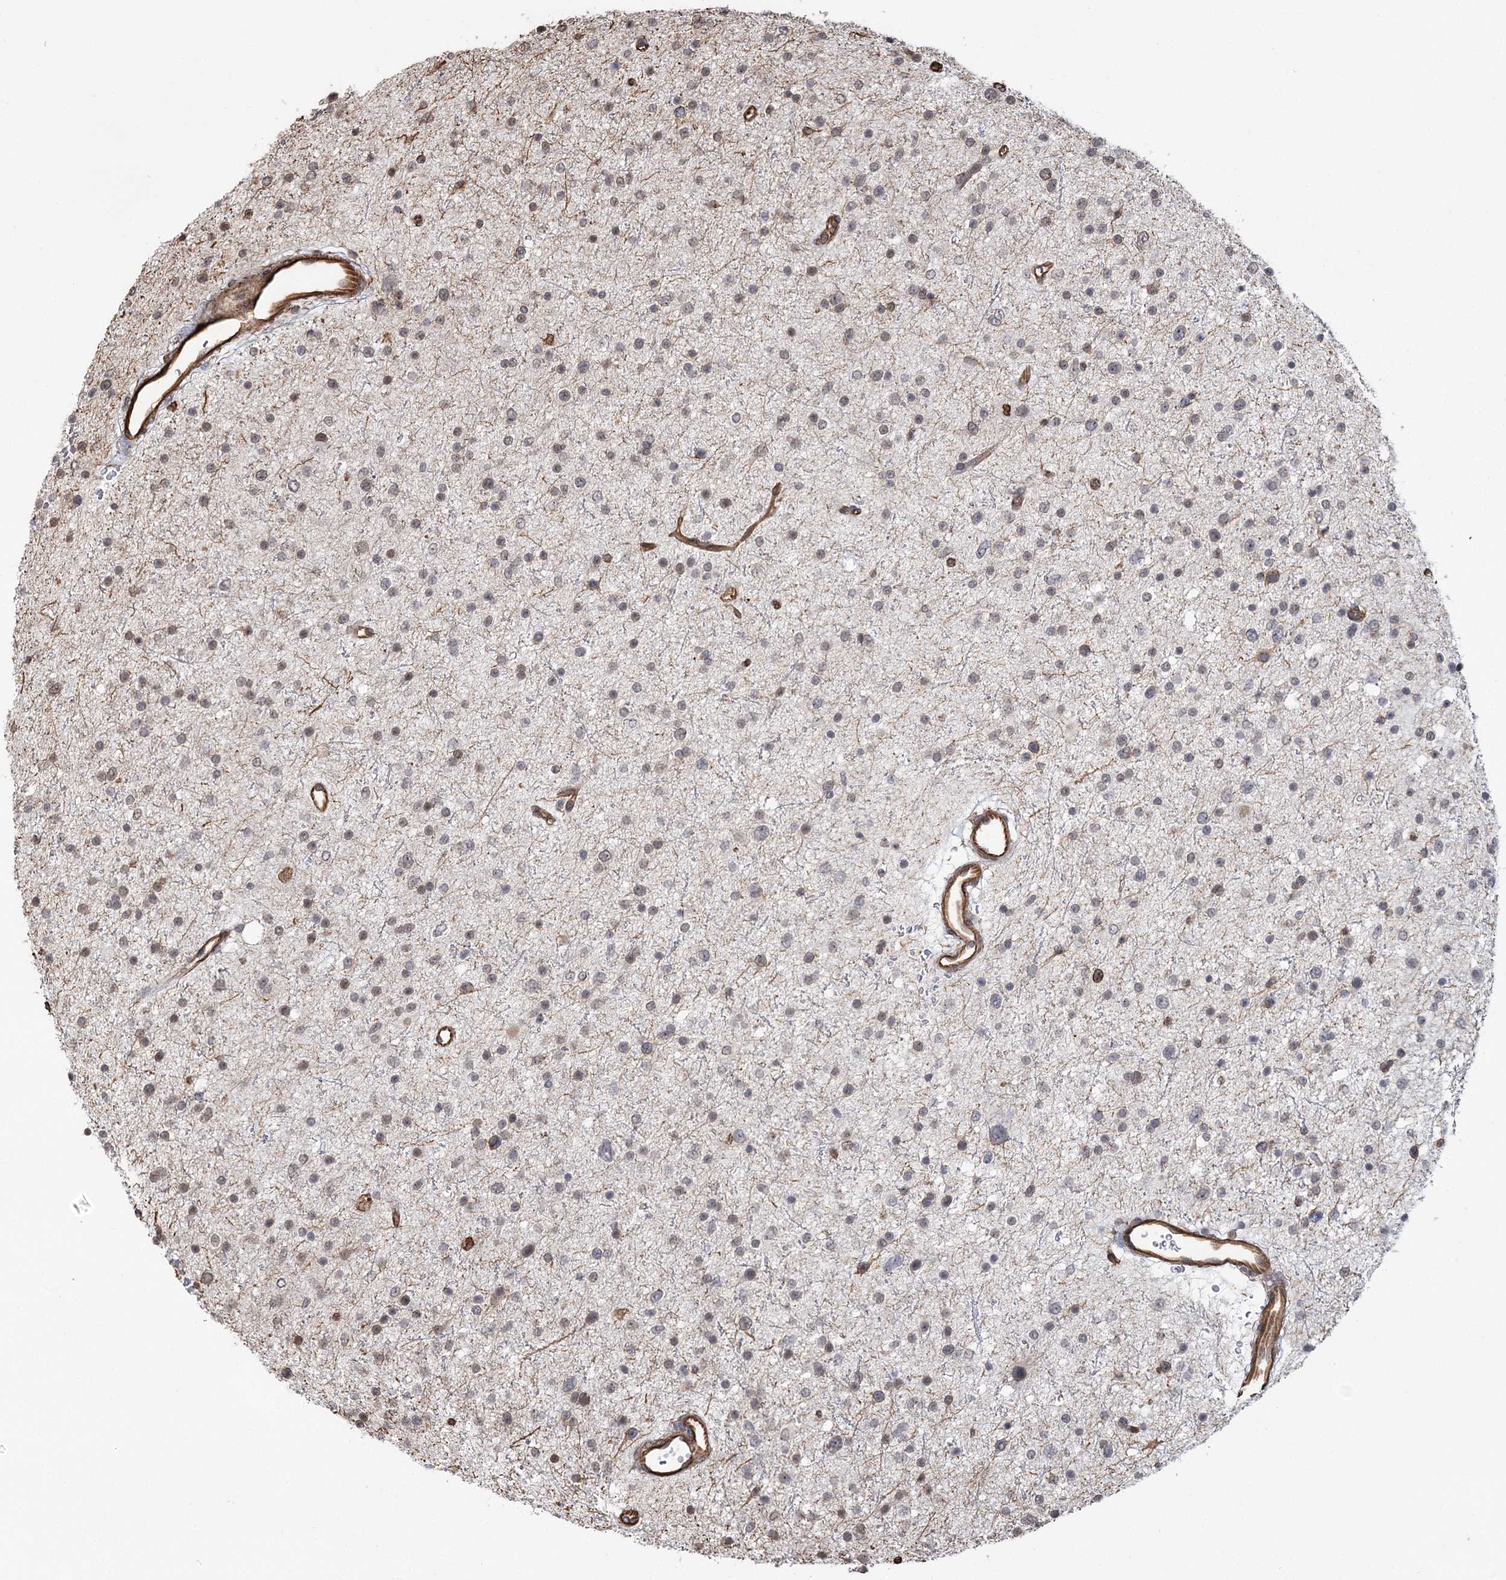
{"staining": {"intensity": "weak", "quantity": "25%-75%", "location": "nuclear"}, "tissue": "glioma", "cell_type": "Tumor cells", "image_type": "cancer", "snomed": [{"axis": "morphology", "description": "Glioma, malignant, Low grade"}, {"axis": "topography", "description": "Brain"}], "caption": "The histopathology image demonstrates immunohistochemical staining of glioma. There is weak nuclear expression is appreciated in approximately 25%-75% of tumor cells. The protein is stained brown, and the nuclei are stained in blue (DAB IHC with brightfield microscopy, high magnification).", "gene": "ATP11B", "patient": {"sex": "female", "age": 37}}